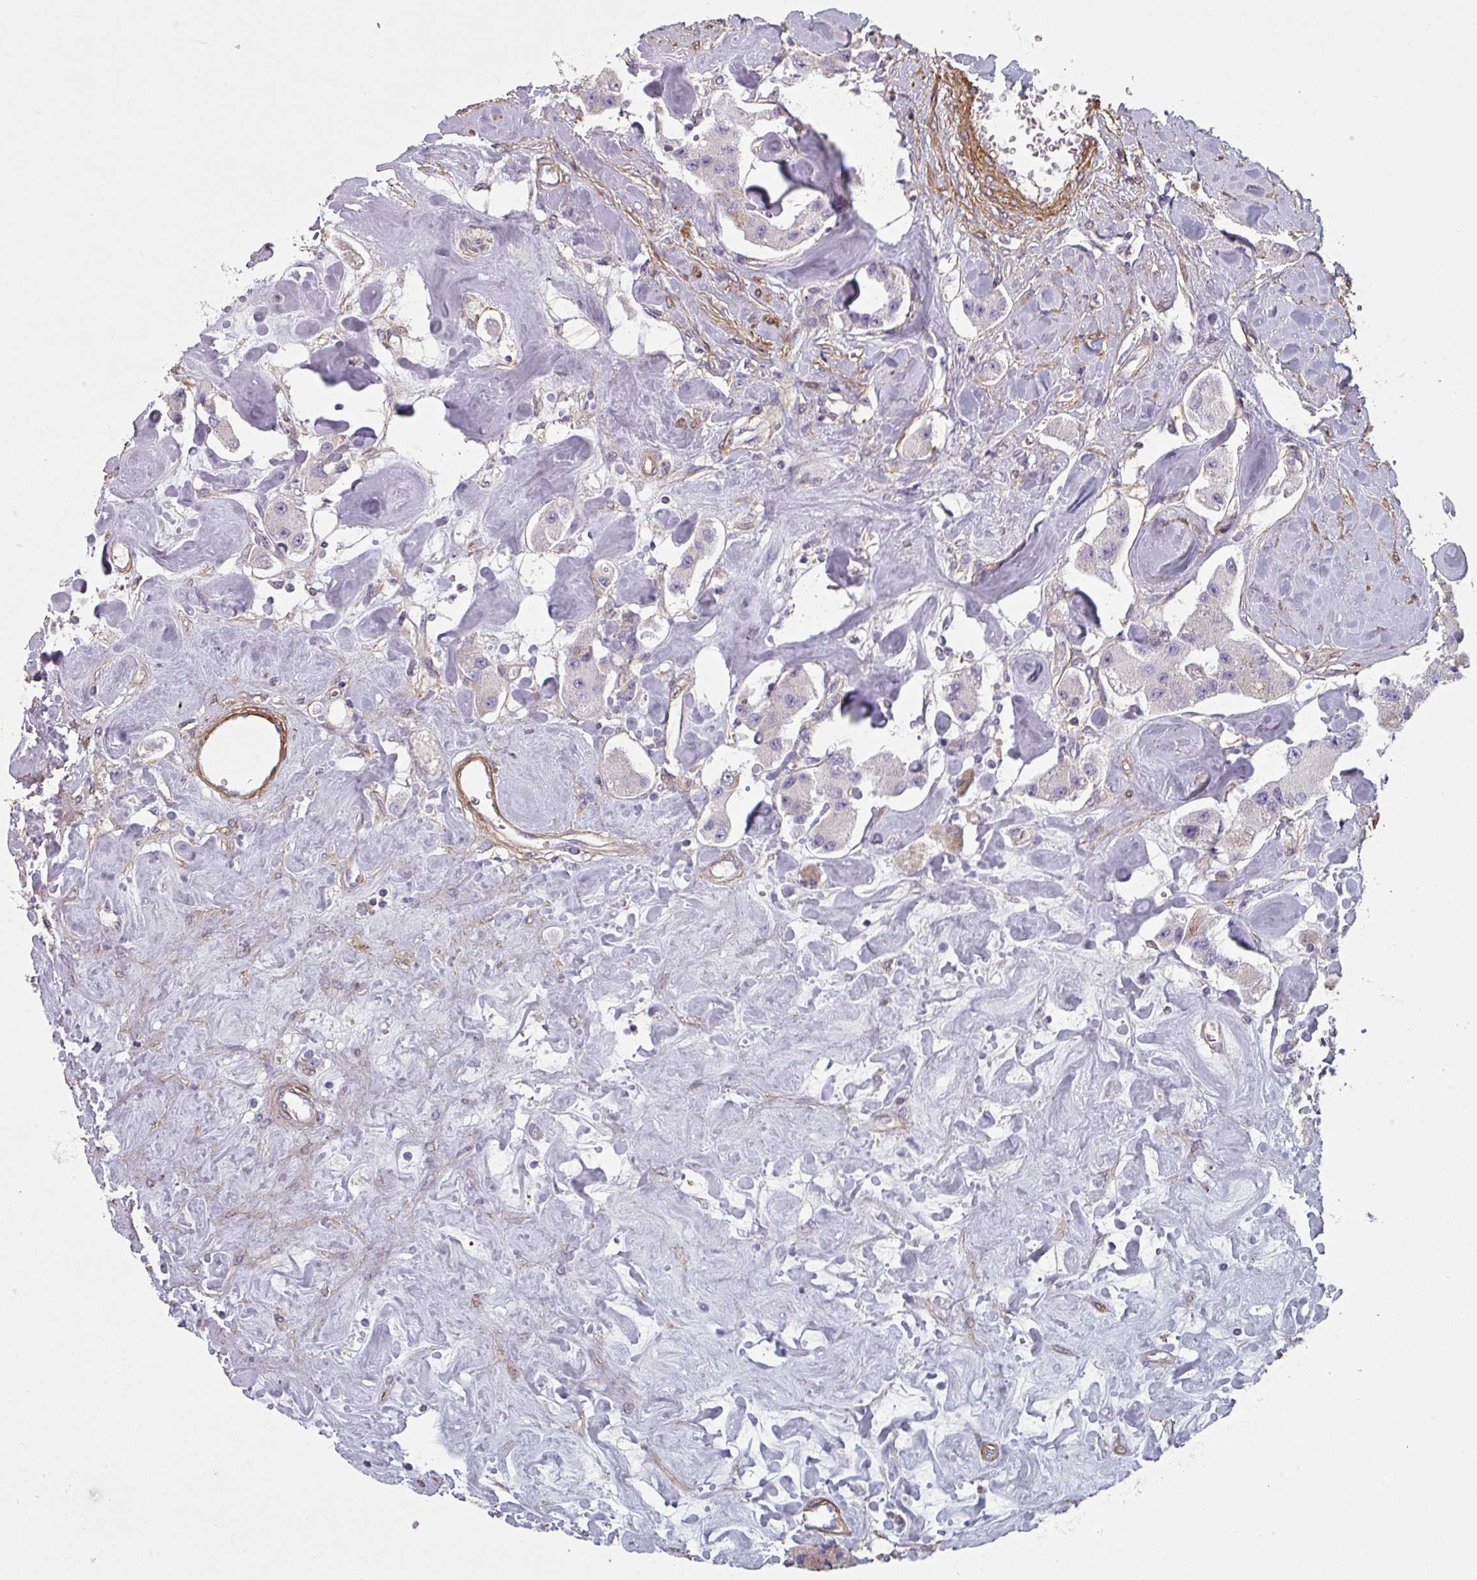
{"staining": {"intensity": "negative", "quantity": "none", "location": "none"}, "tissue": "carcinoid", "cell_type": "Tumor cells", "image_type": "cancer", "snomed": [{"axis": "morphology", "description": "Carcinoid, malignant, NOS"}, {"axis": "topography", "description": "Pancreas"}], "caption": "IHC photomicrograph of human carcinoid stained for a protein (brown), which displays no staining in tumor cells. The staining is performed using DAB brown chromogen with nuclei counter-stained in using hematoxylin.", "gene": "GSTA4", "patient": {"sex": "male", "age": 41}}